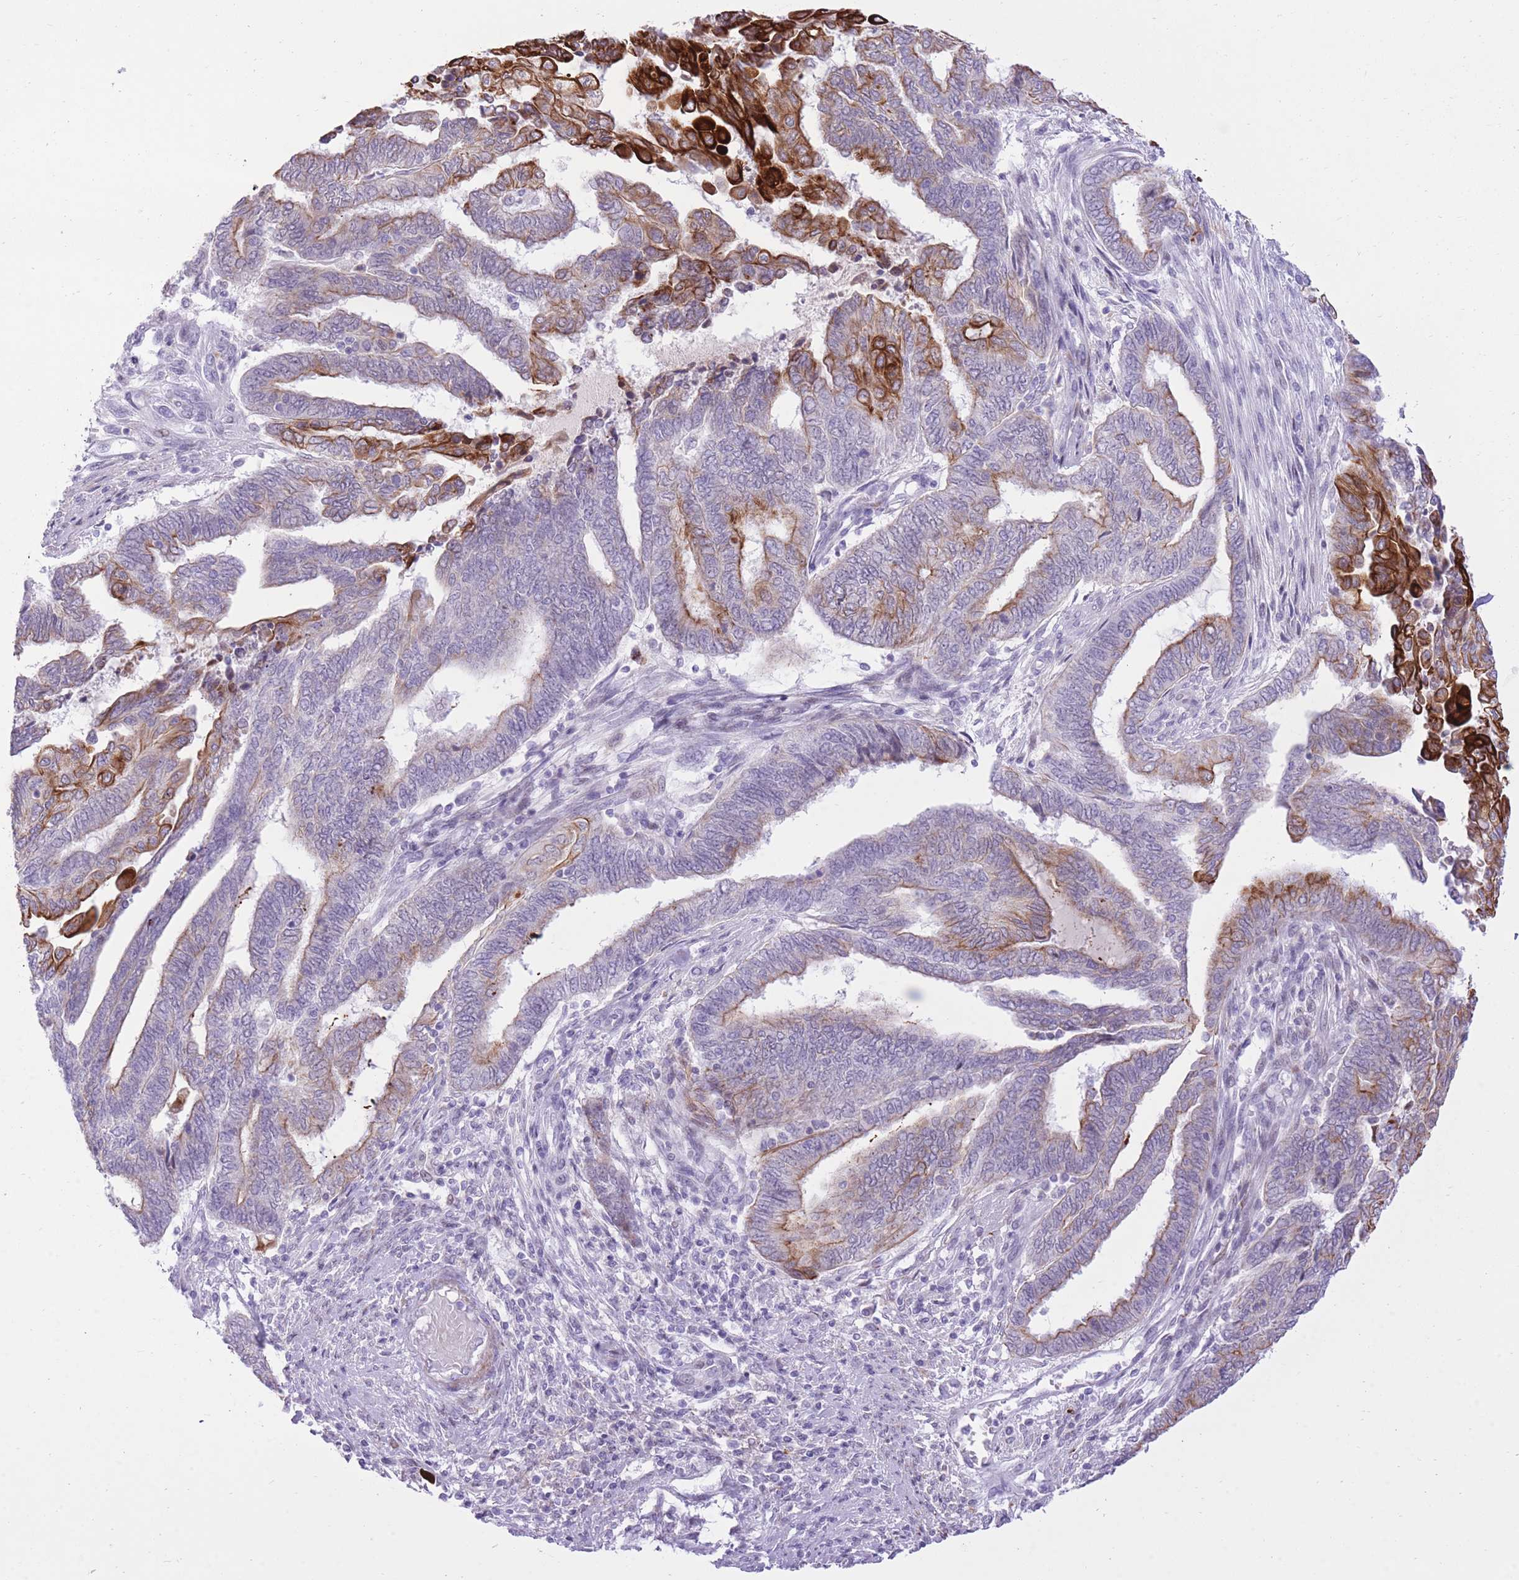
{"staining": {"intensity": "strong", "quantity": "<25%", "location": "cytoplasmic/membranous"}, "tissue": "endometrial cancer", "cell_type": "Tumor cells", "image_type": "cancer", "snomed": [{"axis": "morphology", "description": "Adenocarcinoma, NOS"}, {"axis": "topography", "description": "Uterus"}, {"axis": "topography", "description": "Endometrium"}], "caption": "About <25% of tumor cells in human endometrial cancer display strong cytoplasmic/membranous protein expression as visualized by brown immunohistochemical staining.", "gene": "MEIS3", "patient": {"sex": "female", "age": 70}}